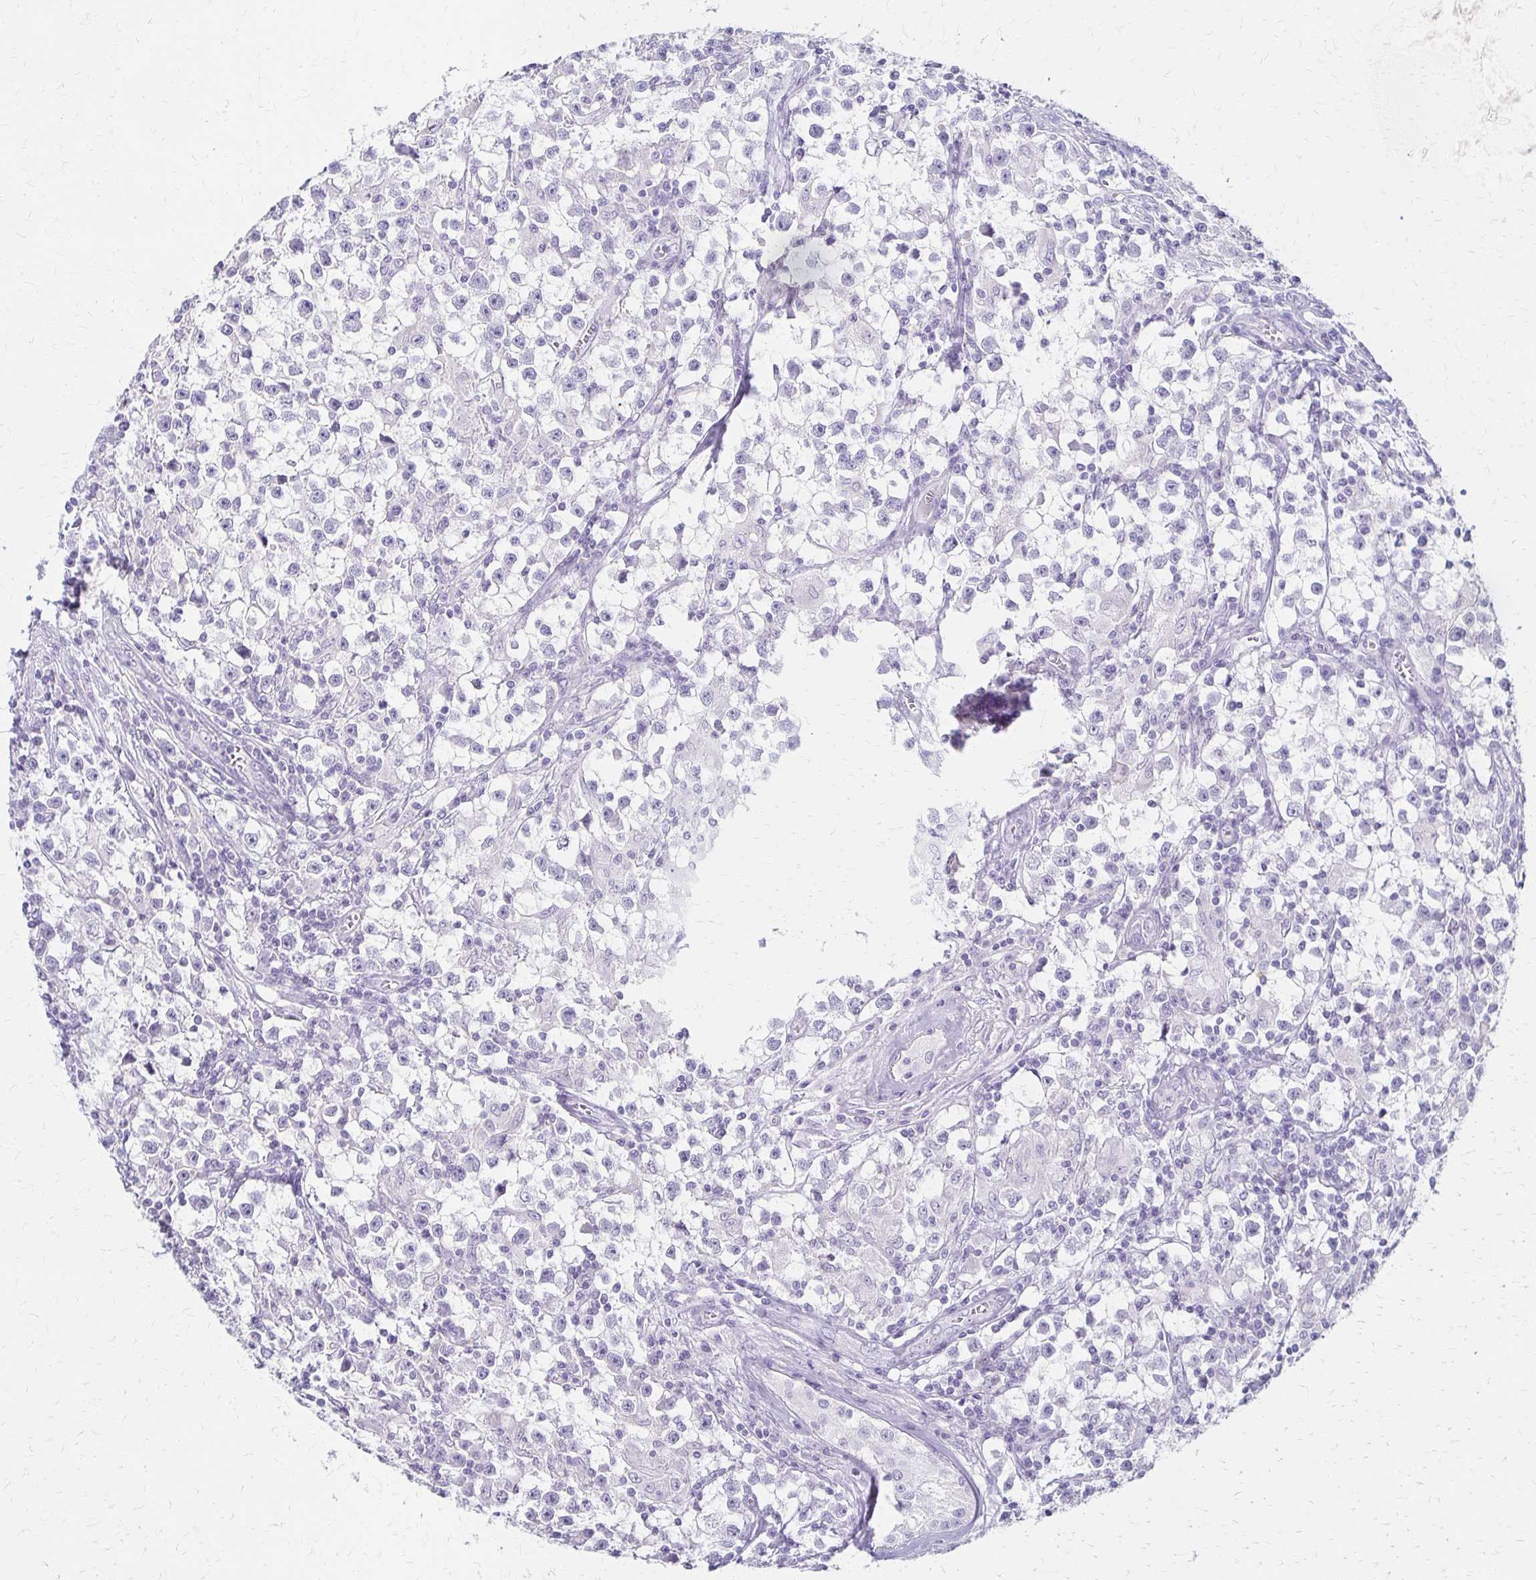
{"staining": {"intensity": "negative", "quantity": "none", "location": "none"}, "tissue": "testis cancer", "cell_type": "Tumor cells", "image_type": "cancer", "snomed": [{"axis": "morphology", "description": "Seminoma, NOS"}, {"axis": "topography", "description": "Testis"}], "caption": "High power microscopy image of an immunohistochemistry photomicrograph of testis cancer (seminoma), revealing no significant positivity in tumor cells.", "gene": "IVL", "patient": {"sex": "male", "age": 31}}